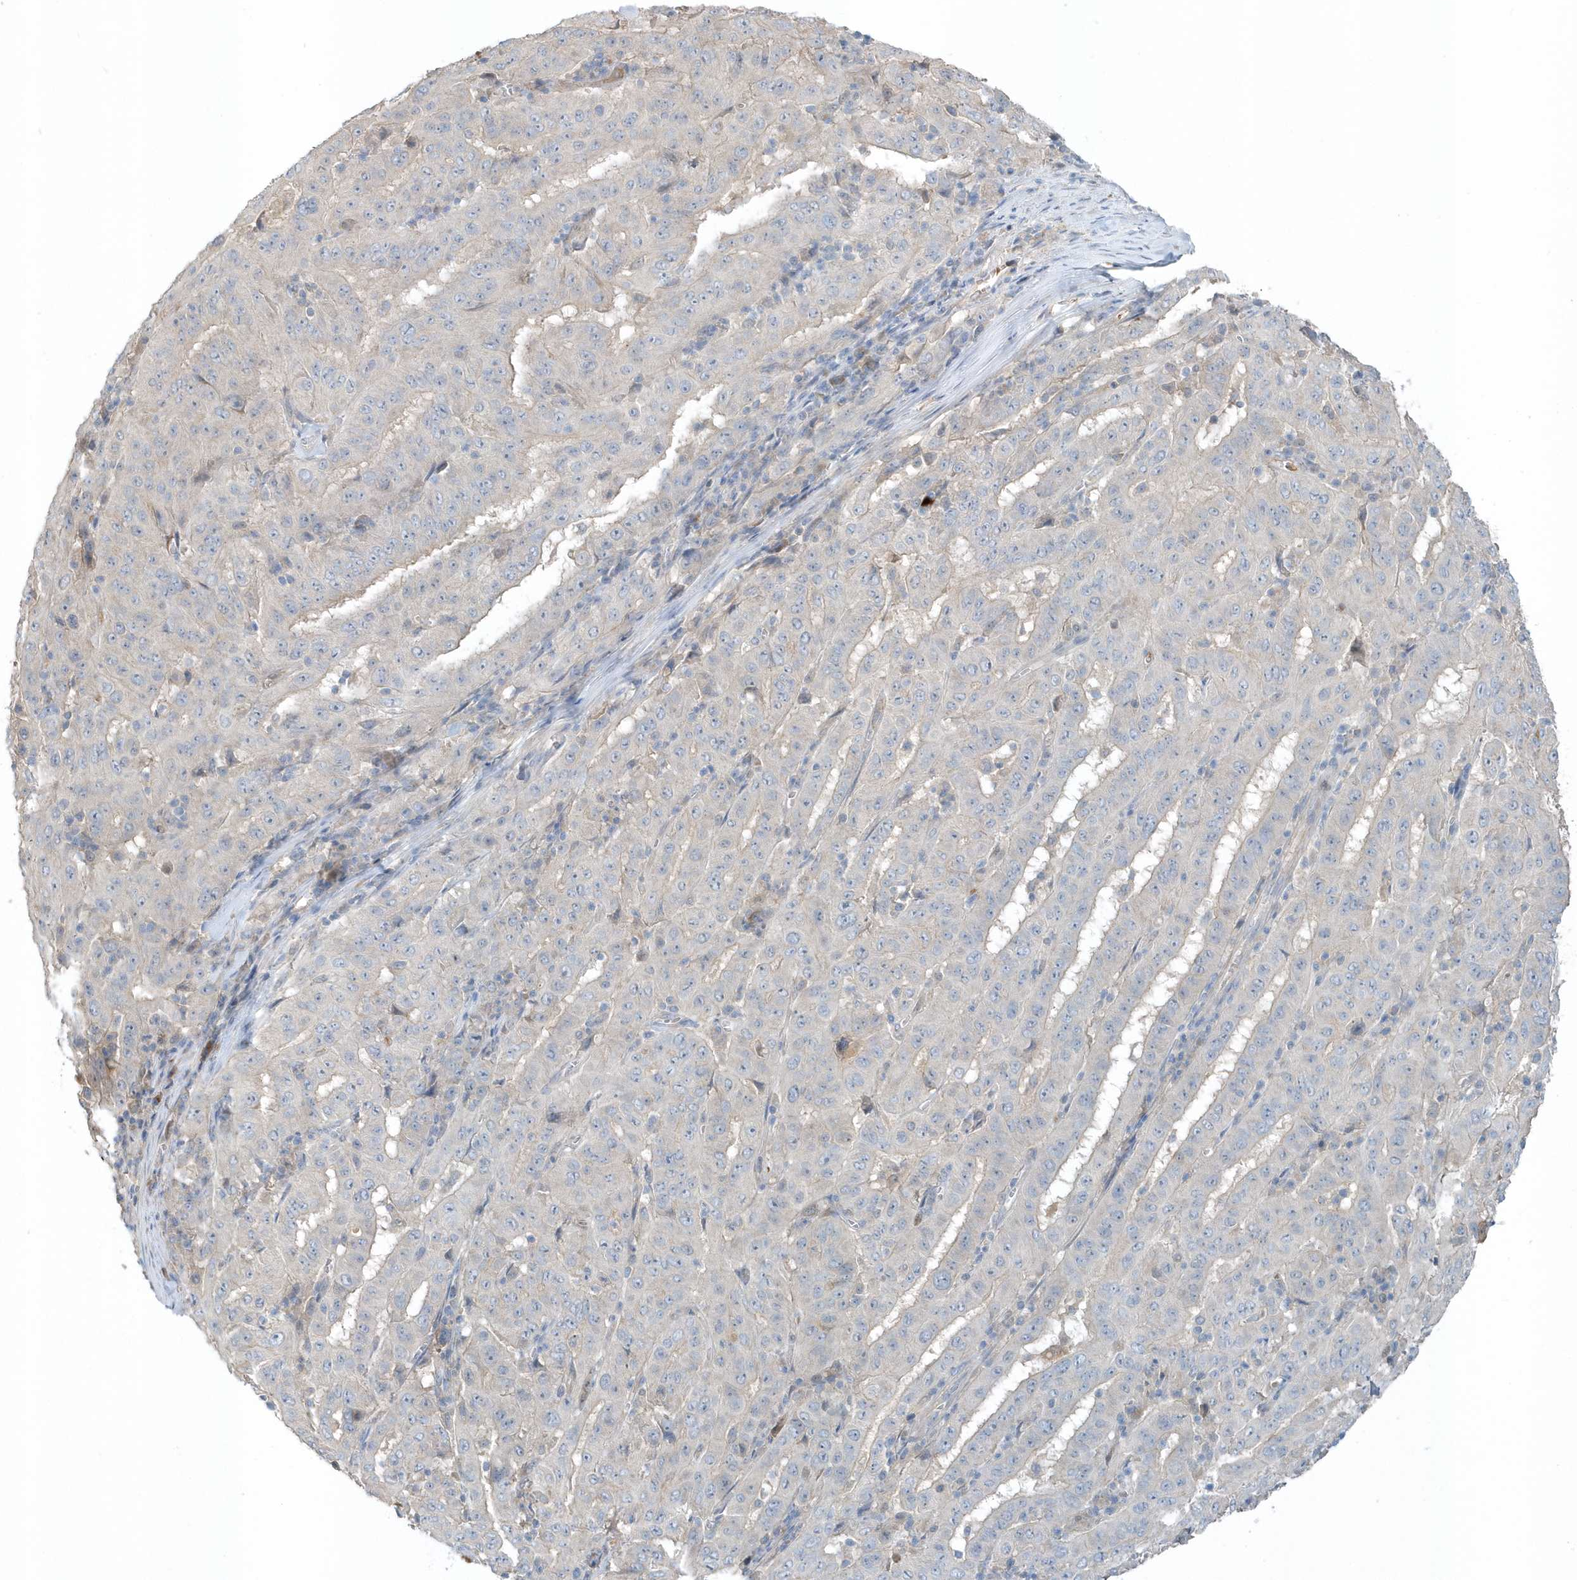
{"staining": {"intensity": "negative", "quantity": "none", "location": "none"}, "tissue": "pancreatic cancer", "cell_type": "Tumor cells", "image_type": "cancer", "snomed": [{"axis": "morphology", "description": "Adenocarcinoma, NOS"}, {"axis": "topography", "description": "Pancreas"}], "caption": "This is a micrograph of immunohistochemistry staining of pancreatic cancer (adenocarcinoma), which shows no expression in tumor cells.", "gene": "USP53", "patient": {"sex": "male", "age": 63}}